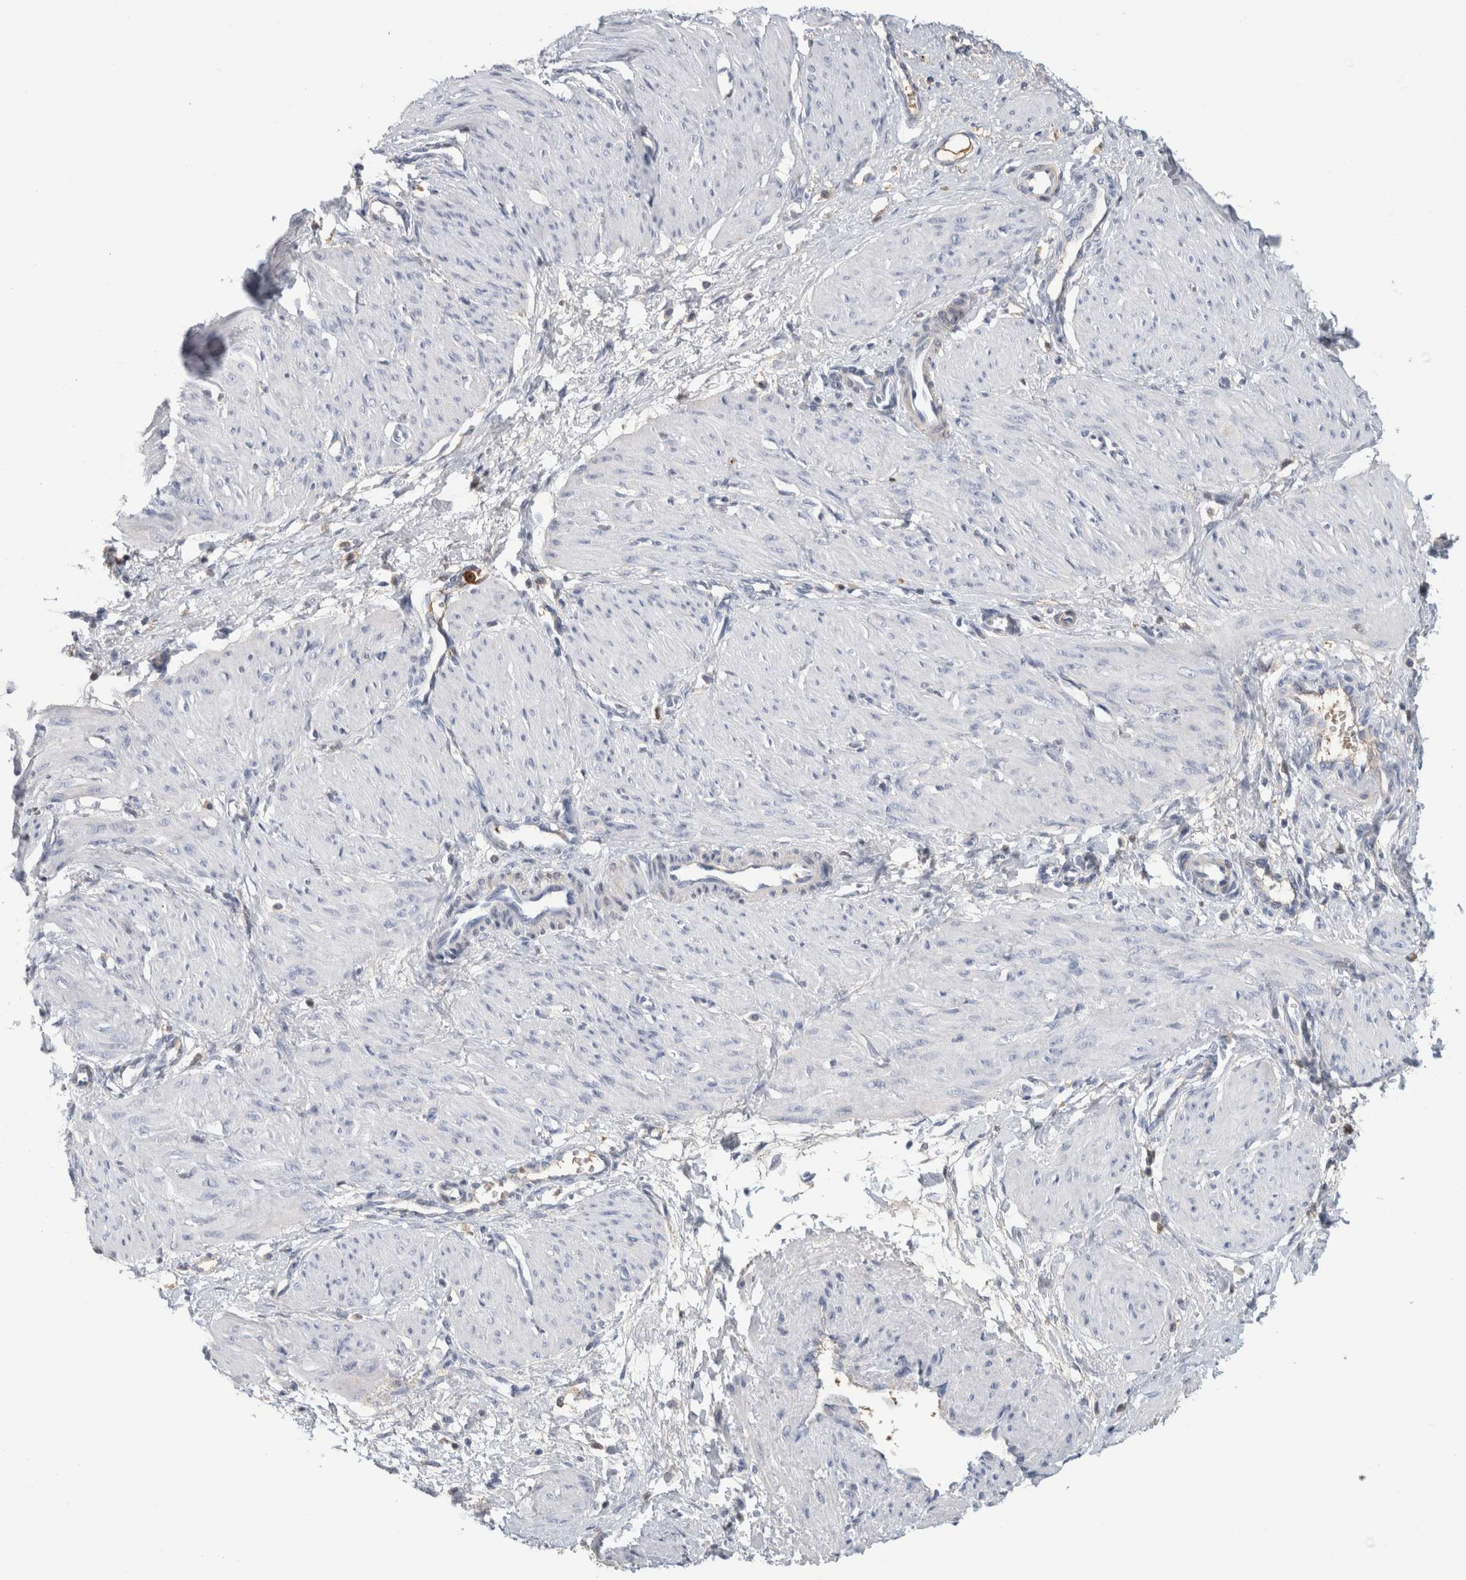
{"staining": {"intensity": "negative", "quantity": "none", "location": "none"}, "tissue": "smooth muscle", "cell_type": "Smooth muscle cells", "image_type": "normal", "snomed": [{"axis": "morphology", "description": "Normal tissue, NOS"}, {"axis": "topography", "description": "Endometrium"}], "caption": "High magnification brightfield microscopy of unremarkable smooth muscle stained with DAB (3,3'-diaminobenzidine) (brown) and counterstained with hematoxylin (blue): smooth muscle cells show no significant staining.", "gene": "CA1", "patient": {"sex": "female", "age": 33}}